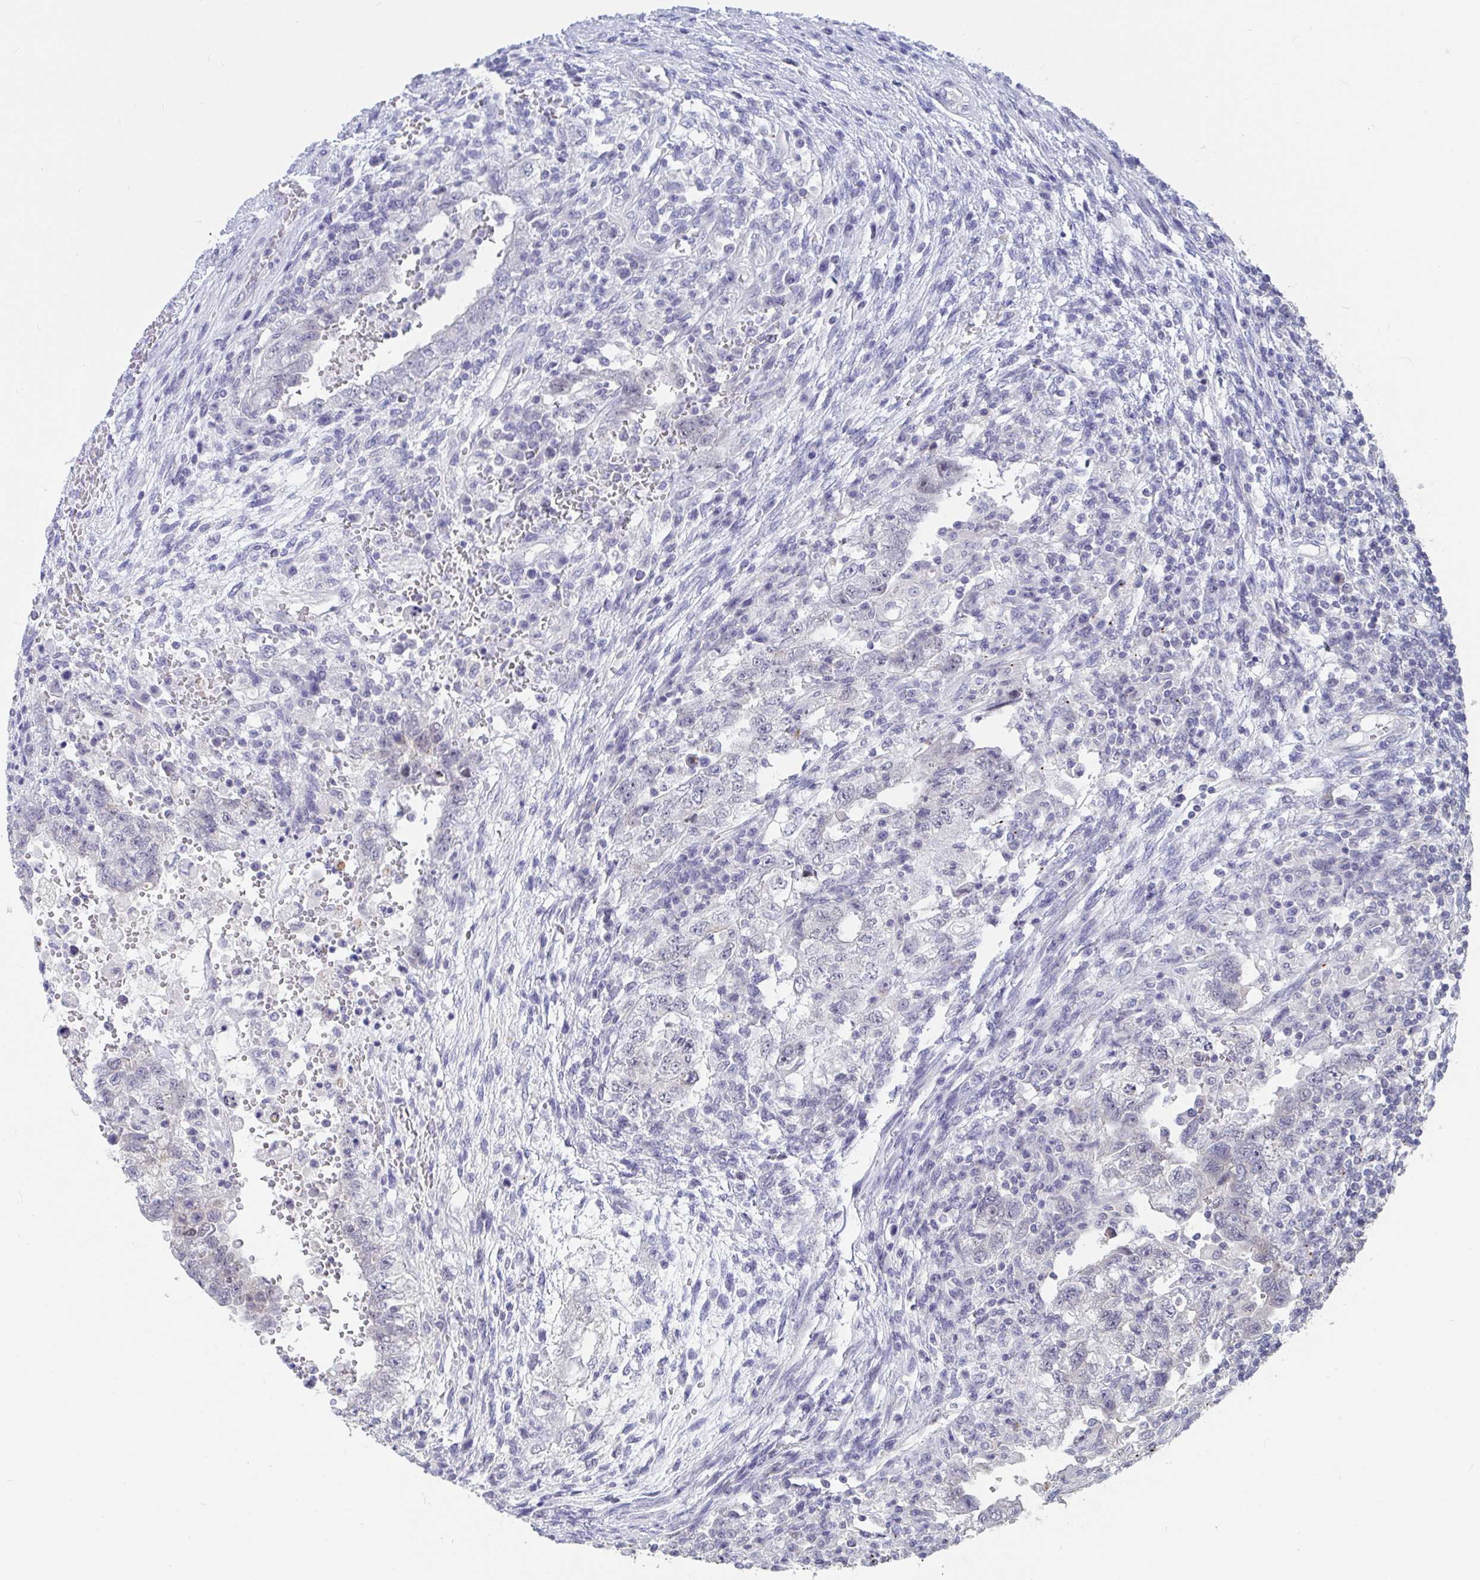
{"staining": {"intensity": "negative", "quantity": "none", "location": "none"}, "tissue": "testis cancer", "cell_type": "Tumor cells", "image_type": "cancer", "snomed": [{"axis": "morphology", "description": "Carcinoma, Embryonal, NOS"}, {"axis": "topography", "description": "Testis"}], "caption": "DAB immunohistochemical staining of testis cancer reveals no significant positivity in tumor cells. The staining was performed using DAB (3,3'-diaminobenzidine) to visualize the protein expression in brown, while the nuclei were stained in blue with hematoxylin (Magnification: 20x).", "gene": "FAM156B", "patient": {"sex": "male", "age": 26}}